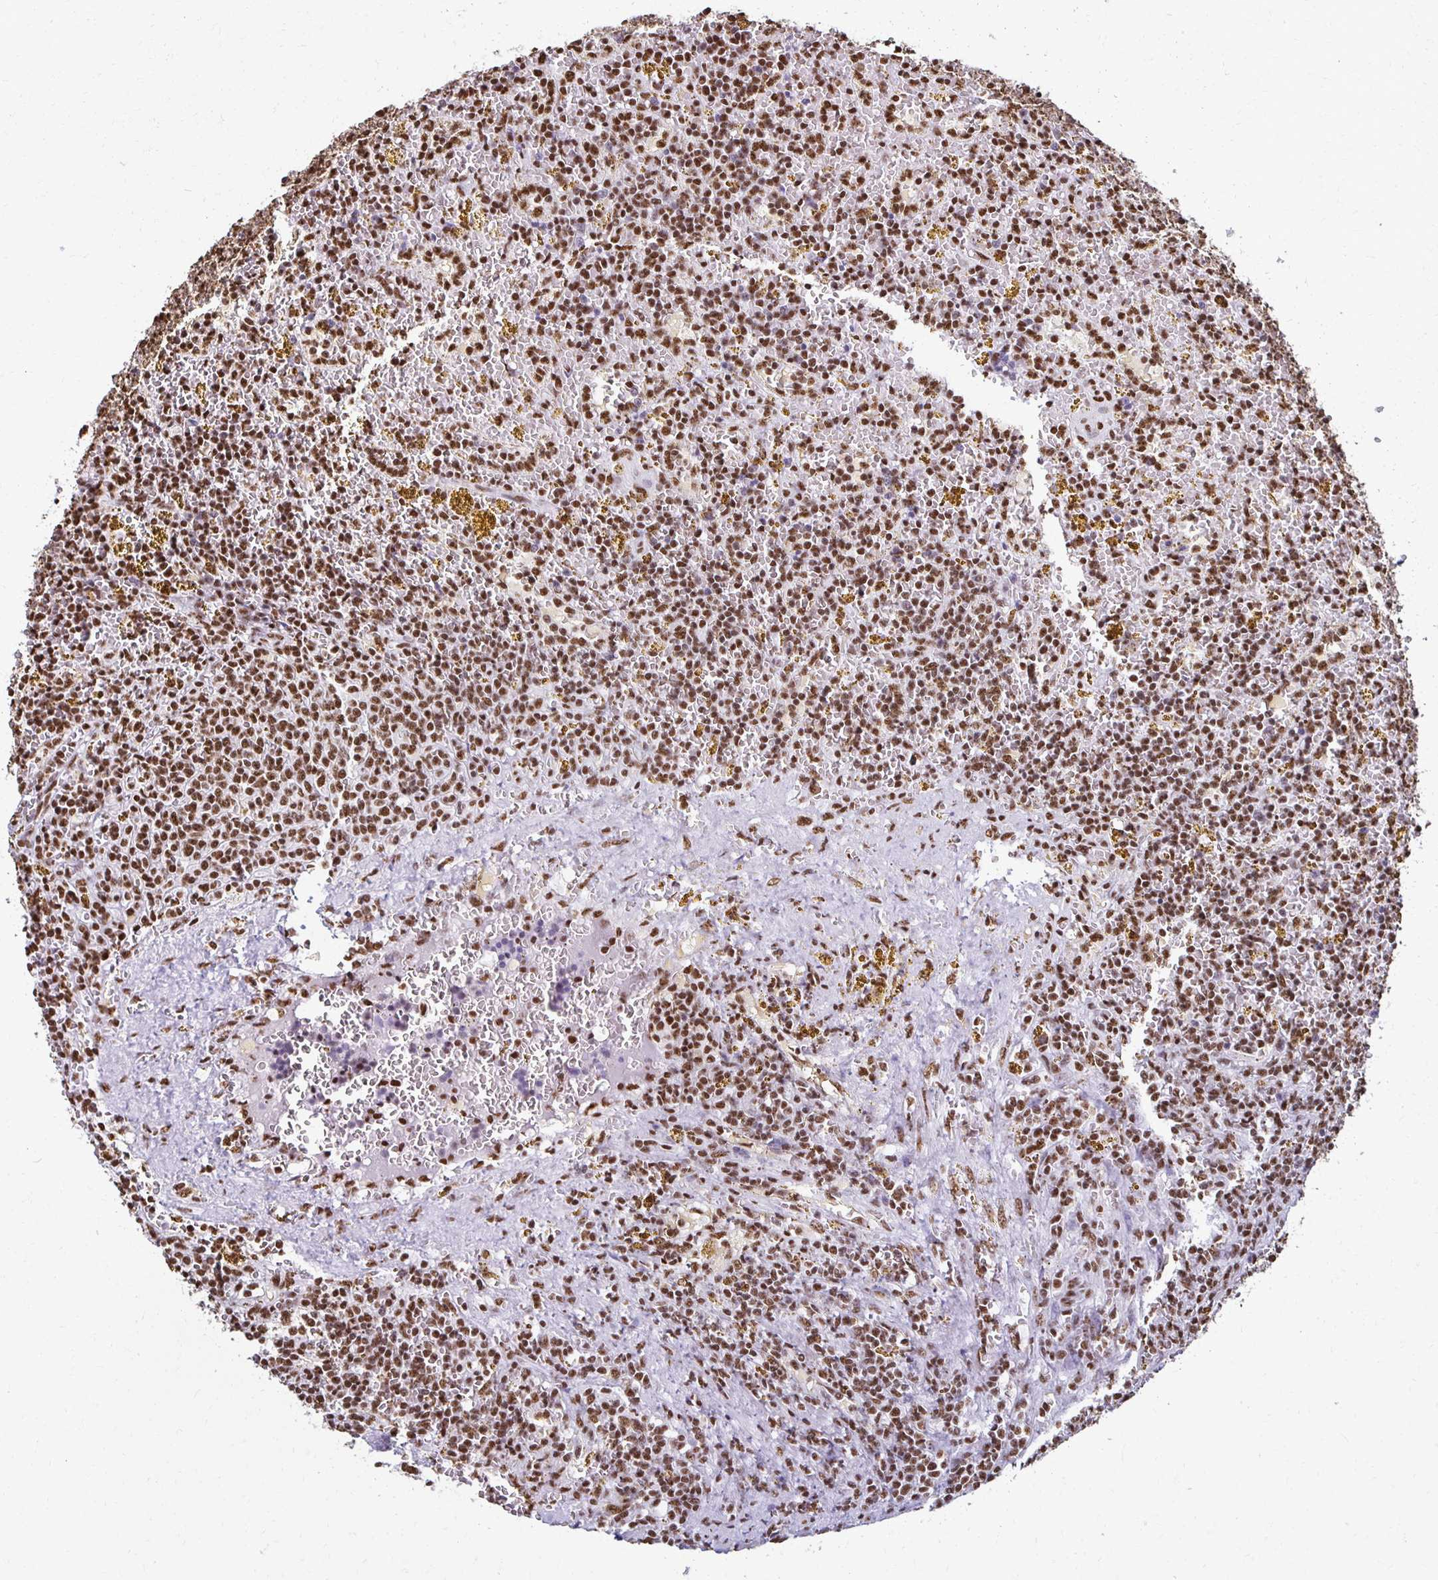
{"staining": {"intensity": "moderate", "quantity": ">75%", "location": "nuclear"}, "tissue": "lymphoma", "cell_type": "Tumor cells", "image_type": "cancer", "snomed": [{"axis": "morphology", "description": "Malignant lymphoma, non-Hodgkin's type, Low grade"}, {"axis": "topography", "description": "Spleen"}, {"axis": "topography", "description": "Lymph node"}], "caption": "Lymphoma was stained to show a protein in brown. There is medium levels of moderate nuclear expression in about >75% of tumor cells.", "gene": "NONO", "patient": {"sex": "female", "age": 66}}